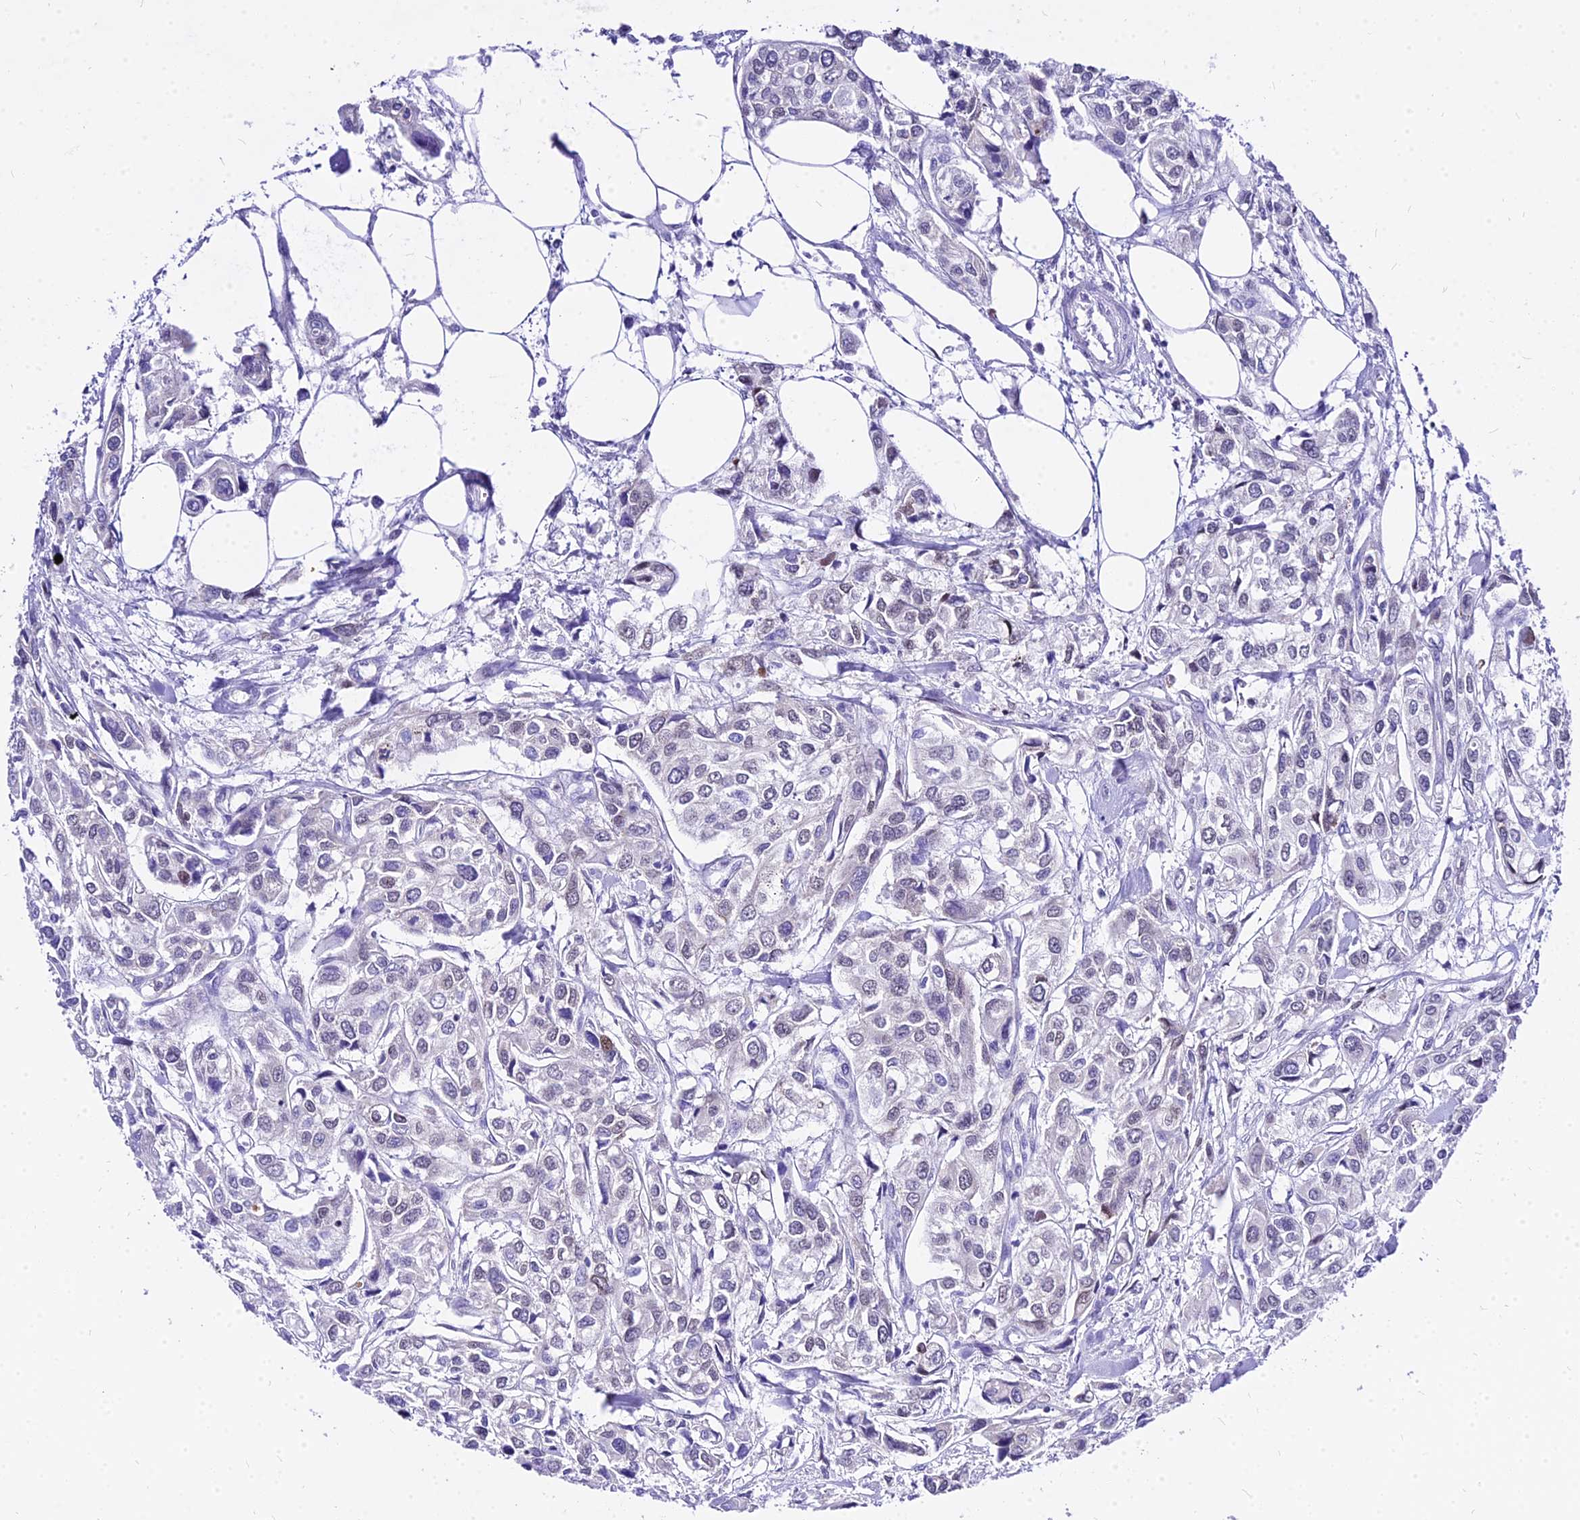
{"staining": {"intensity": "negative", "quantity": "none", "location": "none"}, "tissue": "urothelial cancer", "cell_type": "Tumor cells", "image_type": "cancer", "snomed": [{"axis": "morphology", "description": "Urothelial carcinoma, High grade"}, {"axis": "topography", "description": "Urinary bladder"}], "caption": "High magnification brightfield microscopy of high-grade urothelial carcinoma stained with DAB (brown) and counterstained with hematoxylin (blue): tumor cells show no significant expression.", "gene": "CARD18", "patient": {"sex": "male", "age": 67}}